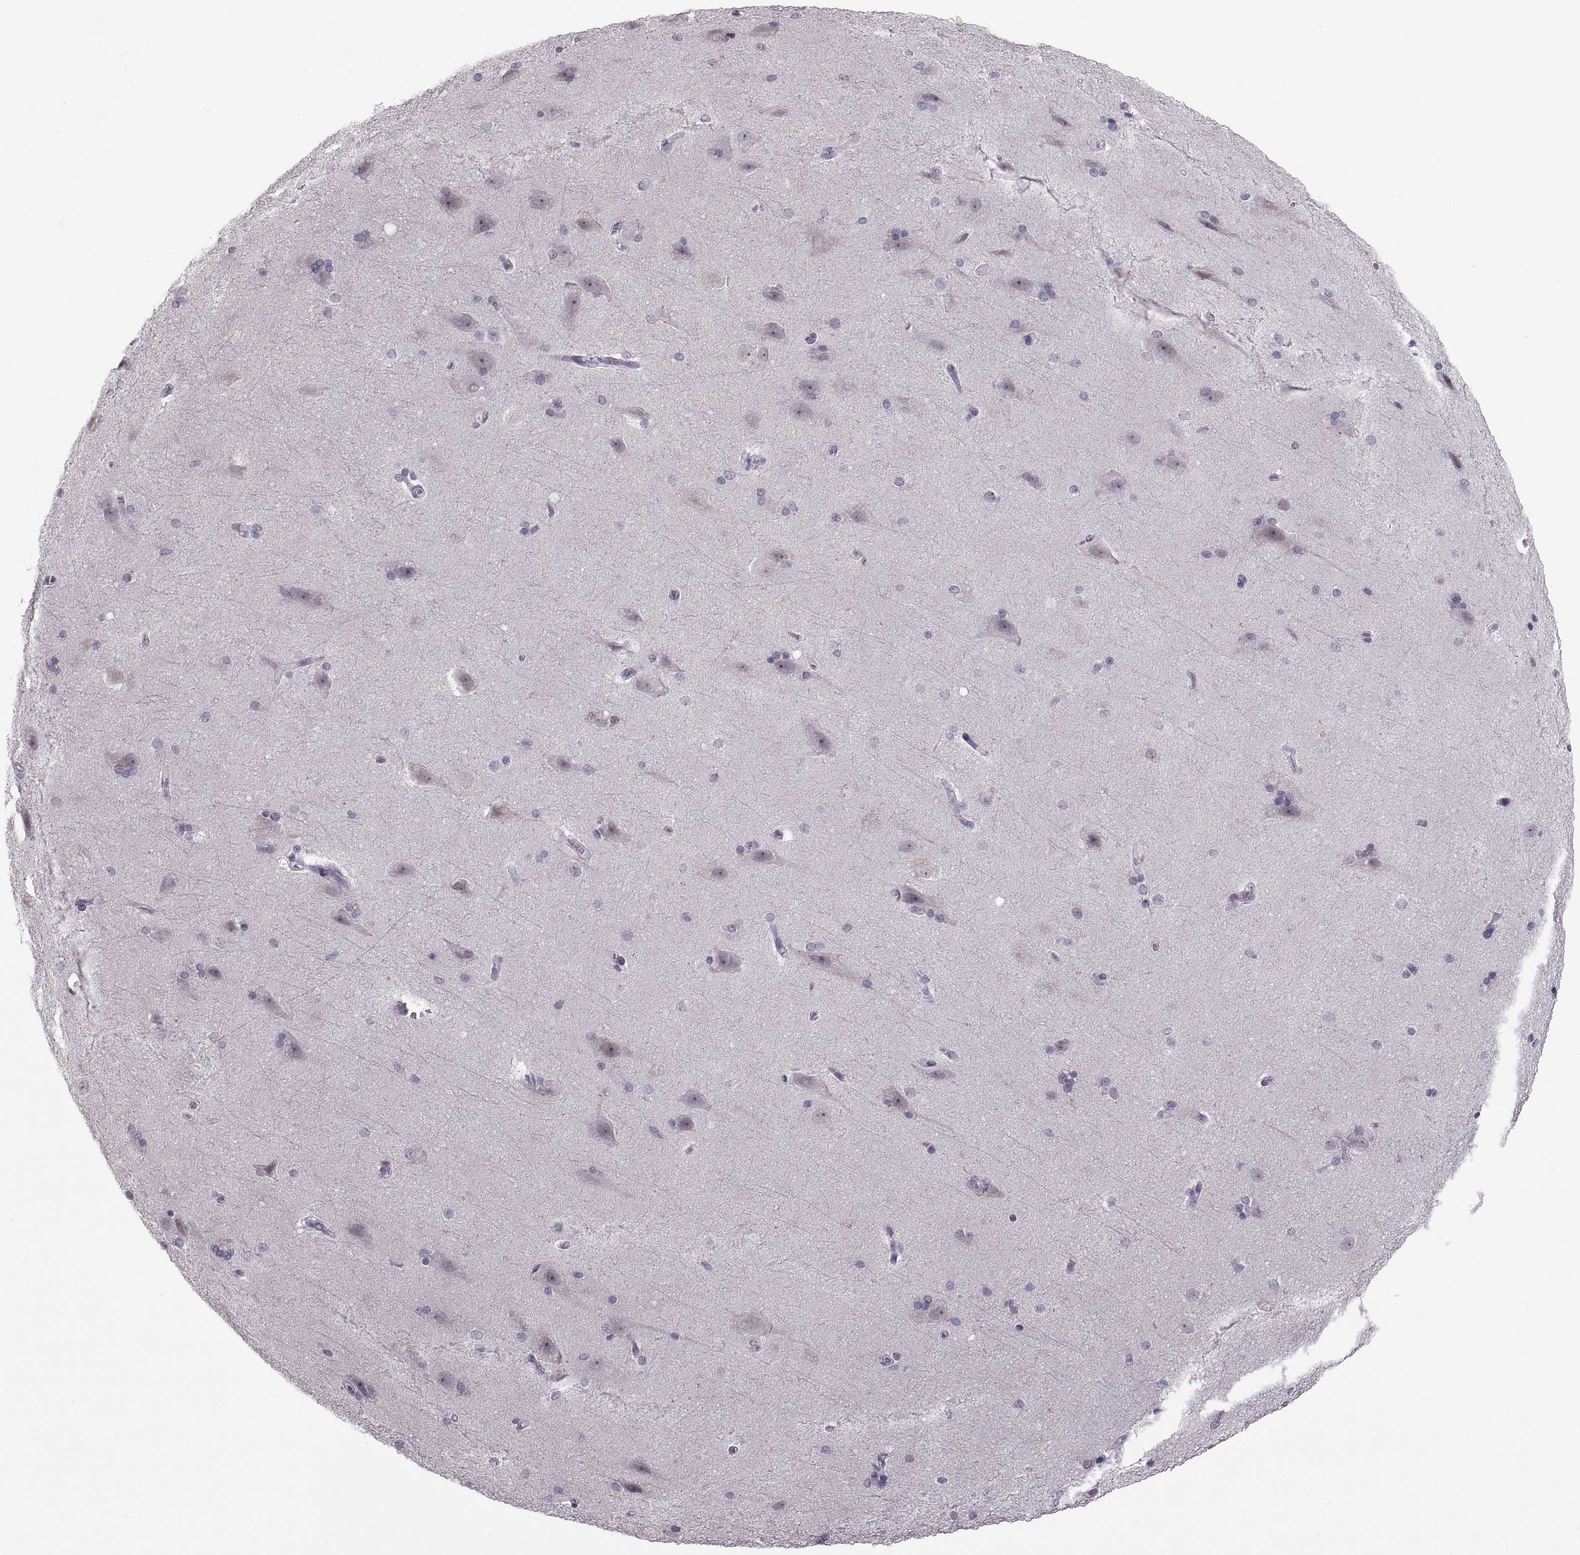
{"staining": {"intensity": "negative", "quantity": "none", "location": "none"}, "tissue": "hippocampus", "cell_type": "Glial cells", "image_type": "normal", "snomed": [{"axis": "morphology", "description": "Normal tissue, NOS"}, {"axis": "topography", "description": "Cerebral cortex"}, {"axis": "topography", "description": "Hippocampus"}], "caption": "IHC photomicrograph of unremarkable human hippocampus stained for a protein (brown), which exhibits no expression in glial cells.", "gene": "TTC21A", "patient": {"sex": "female", "age": 19}}